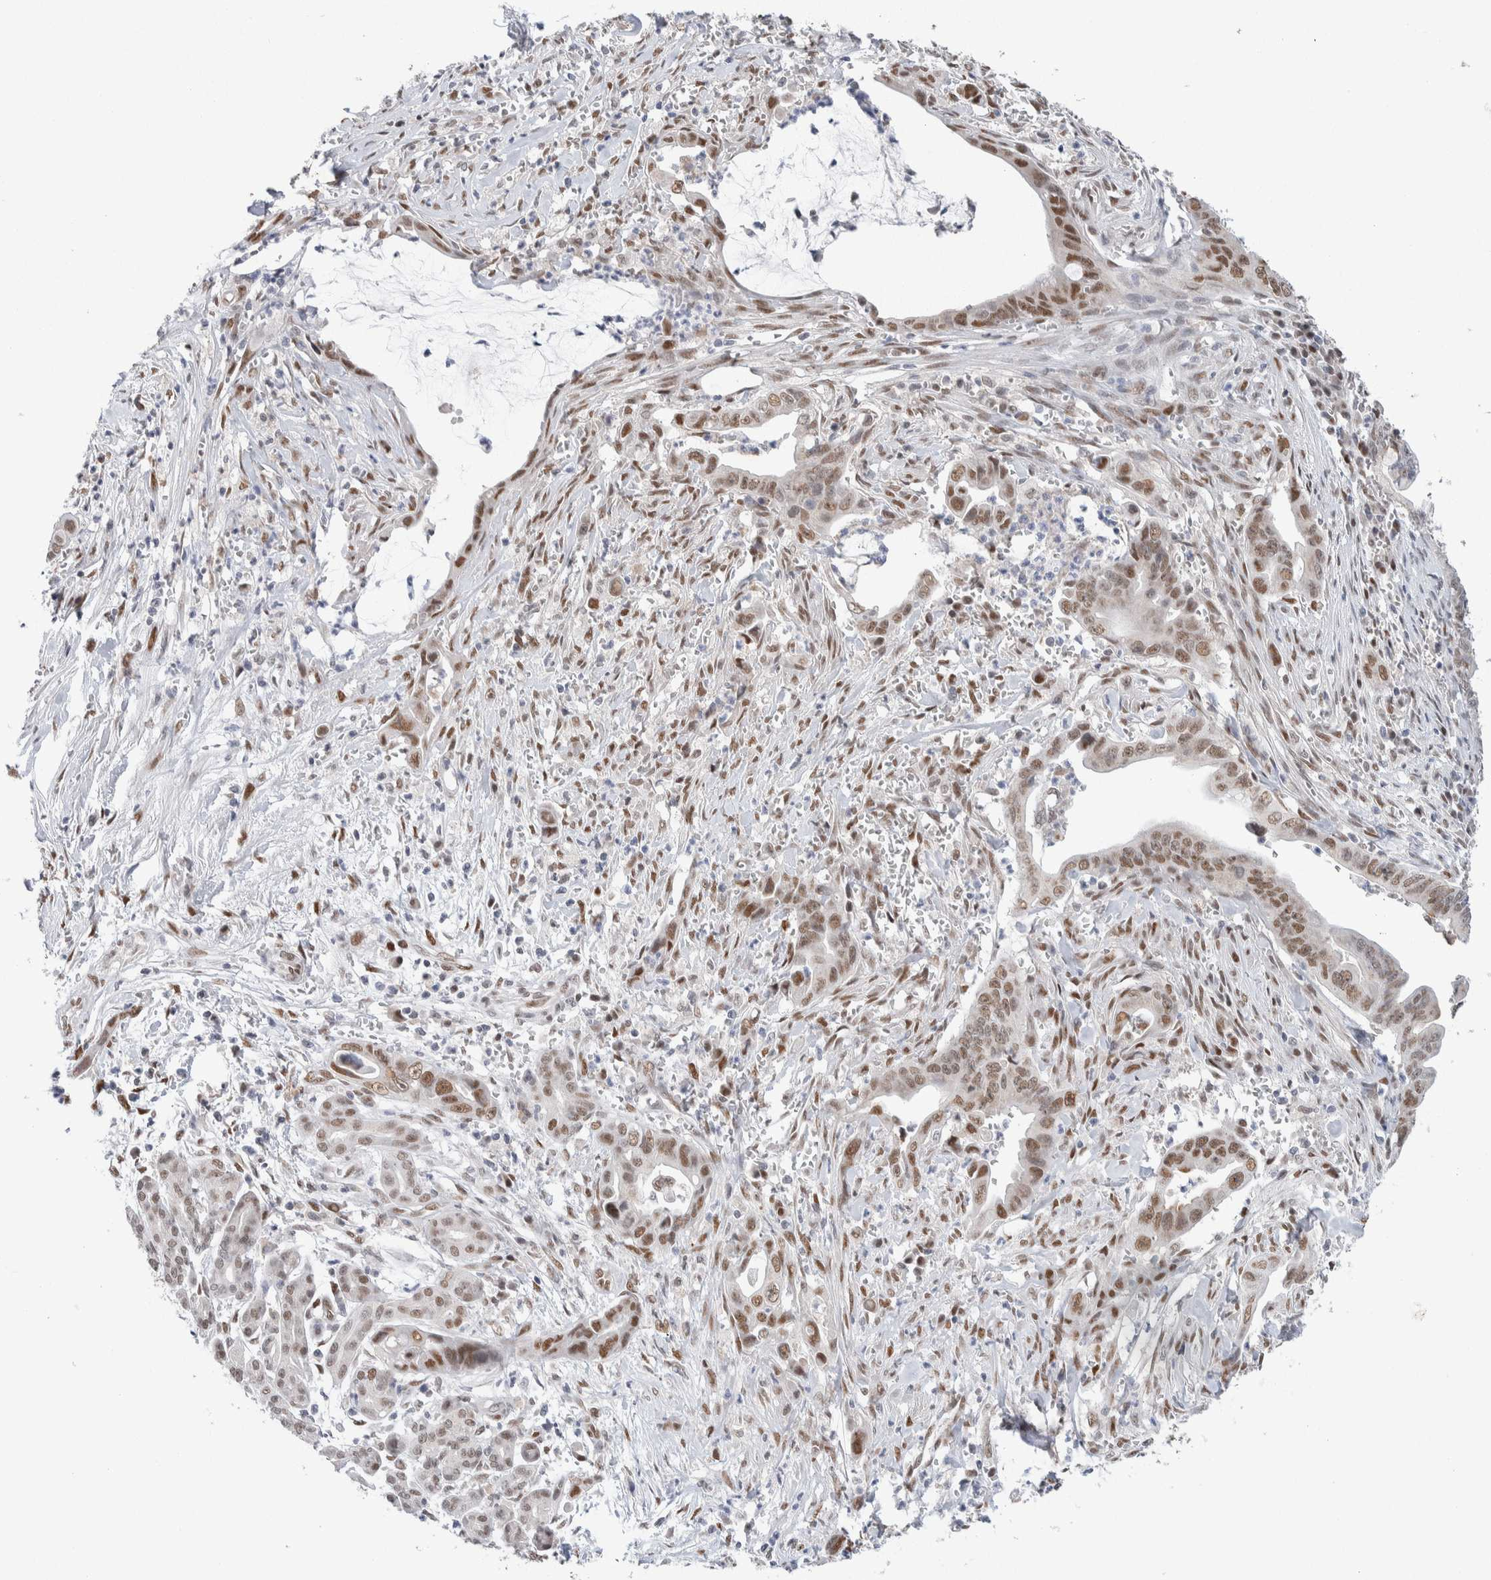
{"staining": {"intensity": "moderate", "quantity": ">75%", "location": "nuclear"}, "tissue": "pancreatic cancer", "cell_type": "Tumor cells", "image_type": "cancer", "snomed": [{"axis": "morphology", "description": "Adenocarcinoma, NOS"}, {"axis": "topography", "description": "Pancreas"}], "caption": "A brown stain labels moderate nuclear staining of a protein in human pancreatic adenocarcinoma tumor cells.", "gene": "PRMT1", "patient": {"sex": "male", "age": 59}}